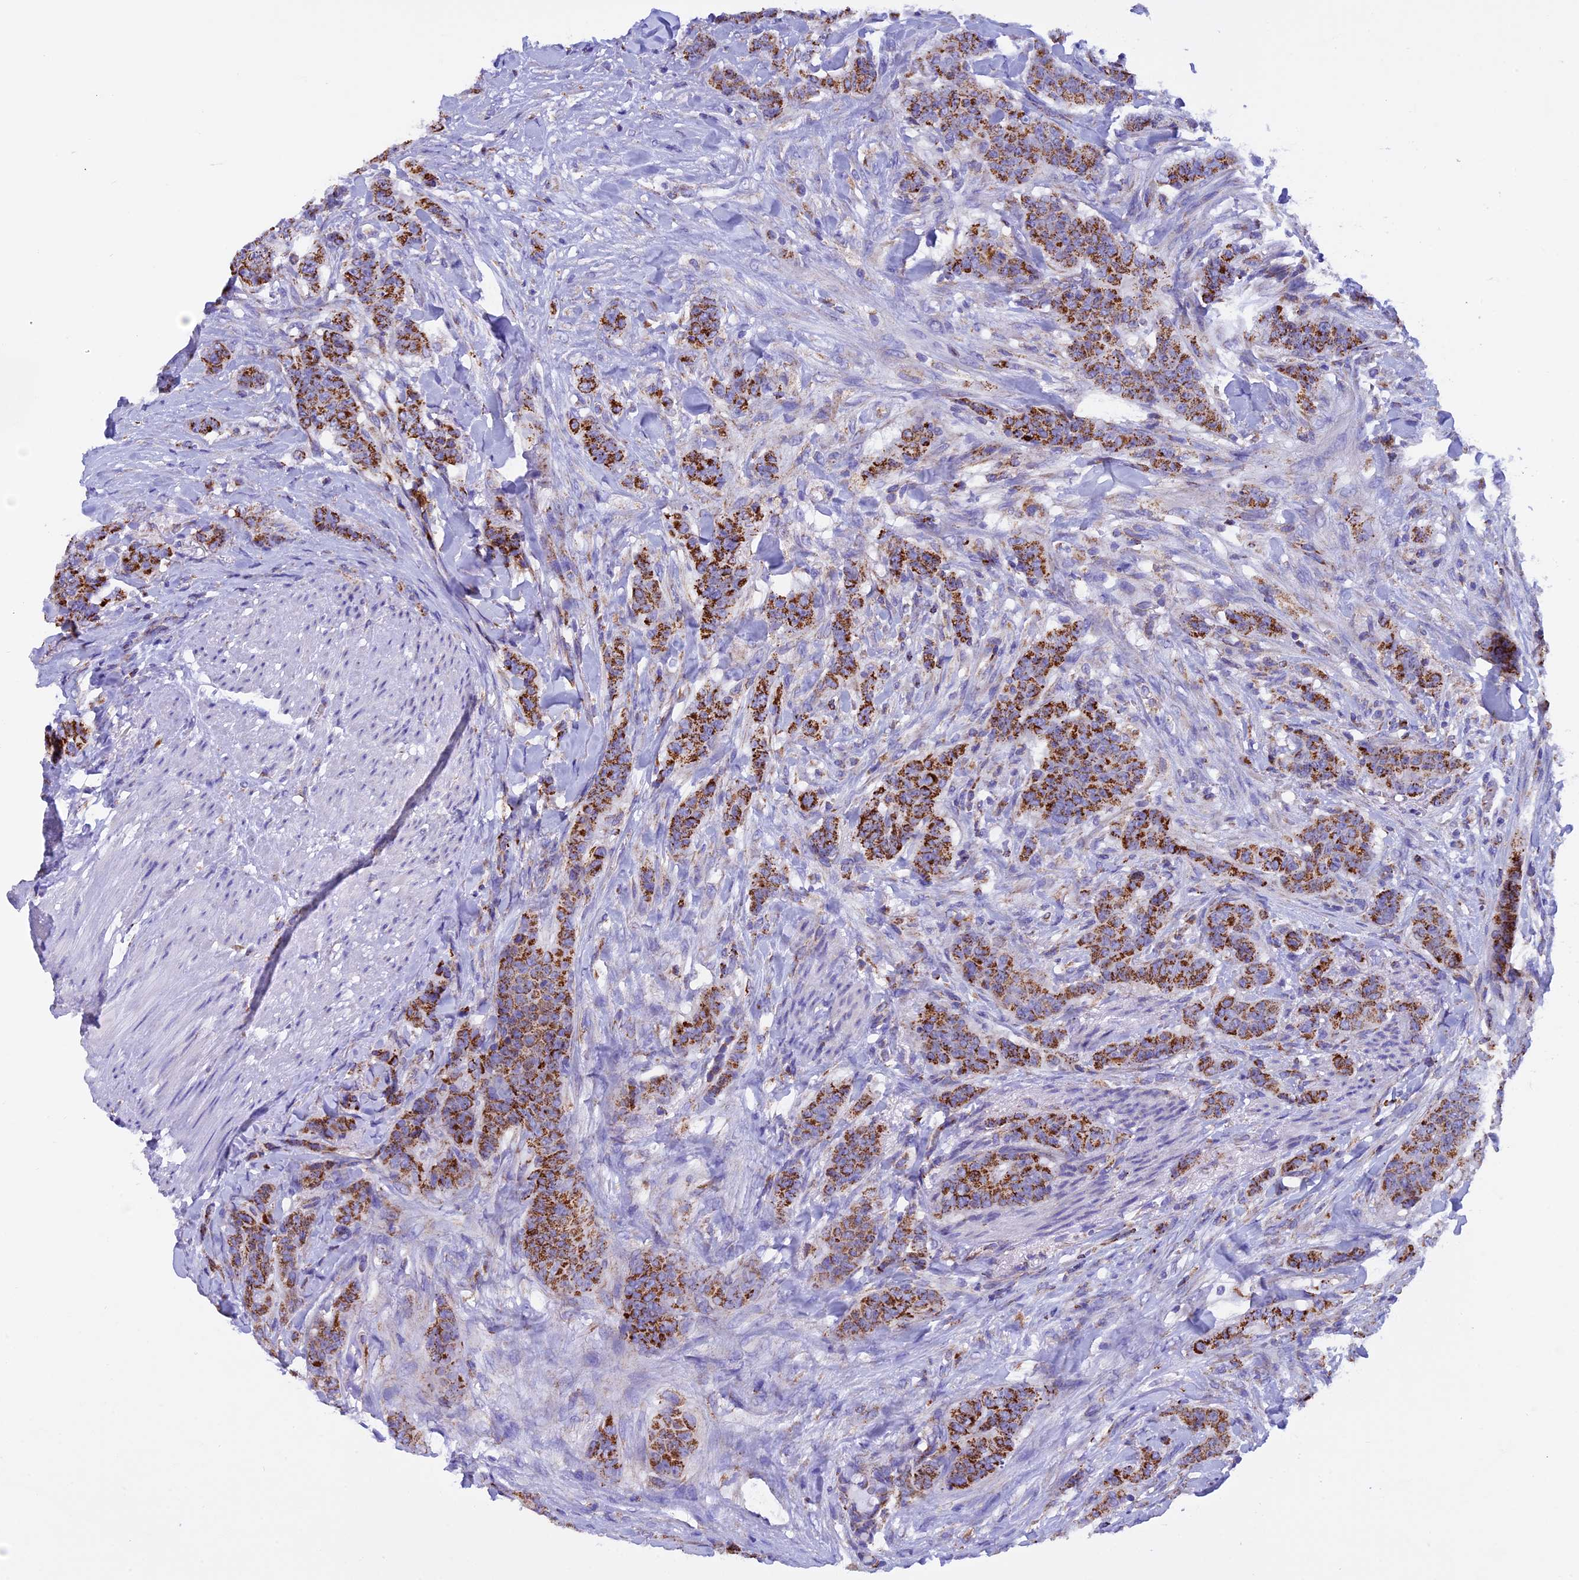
{"staining": {"intensity": "moderate", "quantity": ">75%", "location": "cytoplasmic/membranous"}, "tissue": "breast cancer", "cell_type": "Tumor cells", "image_type": "cancer", "snomed": [{"axis": "morphology", "description": "Duct carcinoma"}, {"axis": "topography", "description": "Breast"}], "caption": "Moderate cytoplasmic/membranous expression is appreciated in approximately >75% of tumor cells in breast infiltrating ductal carcinoma. (Stains: DAB (3,3'-diaminobenzidine) in brown, nuclei in blue, Microscopy: brightfield microscopy at high magnification).", "gene": "SLC8B1", "patient": {"sex": "female", "age": 40}}